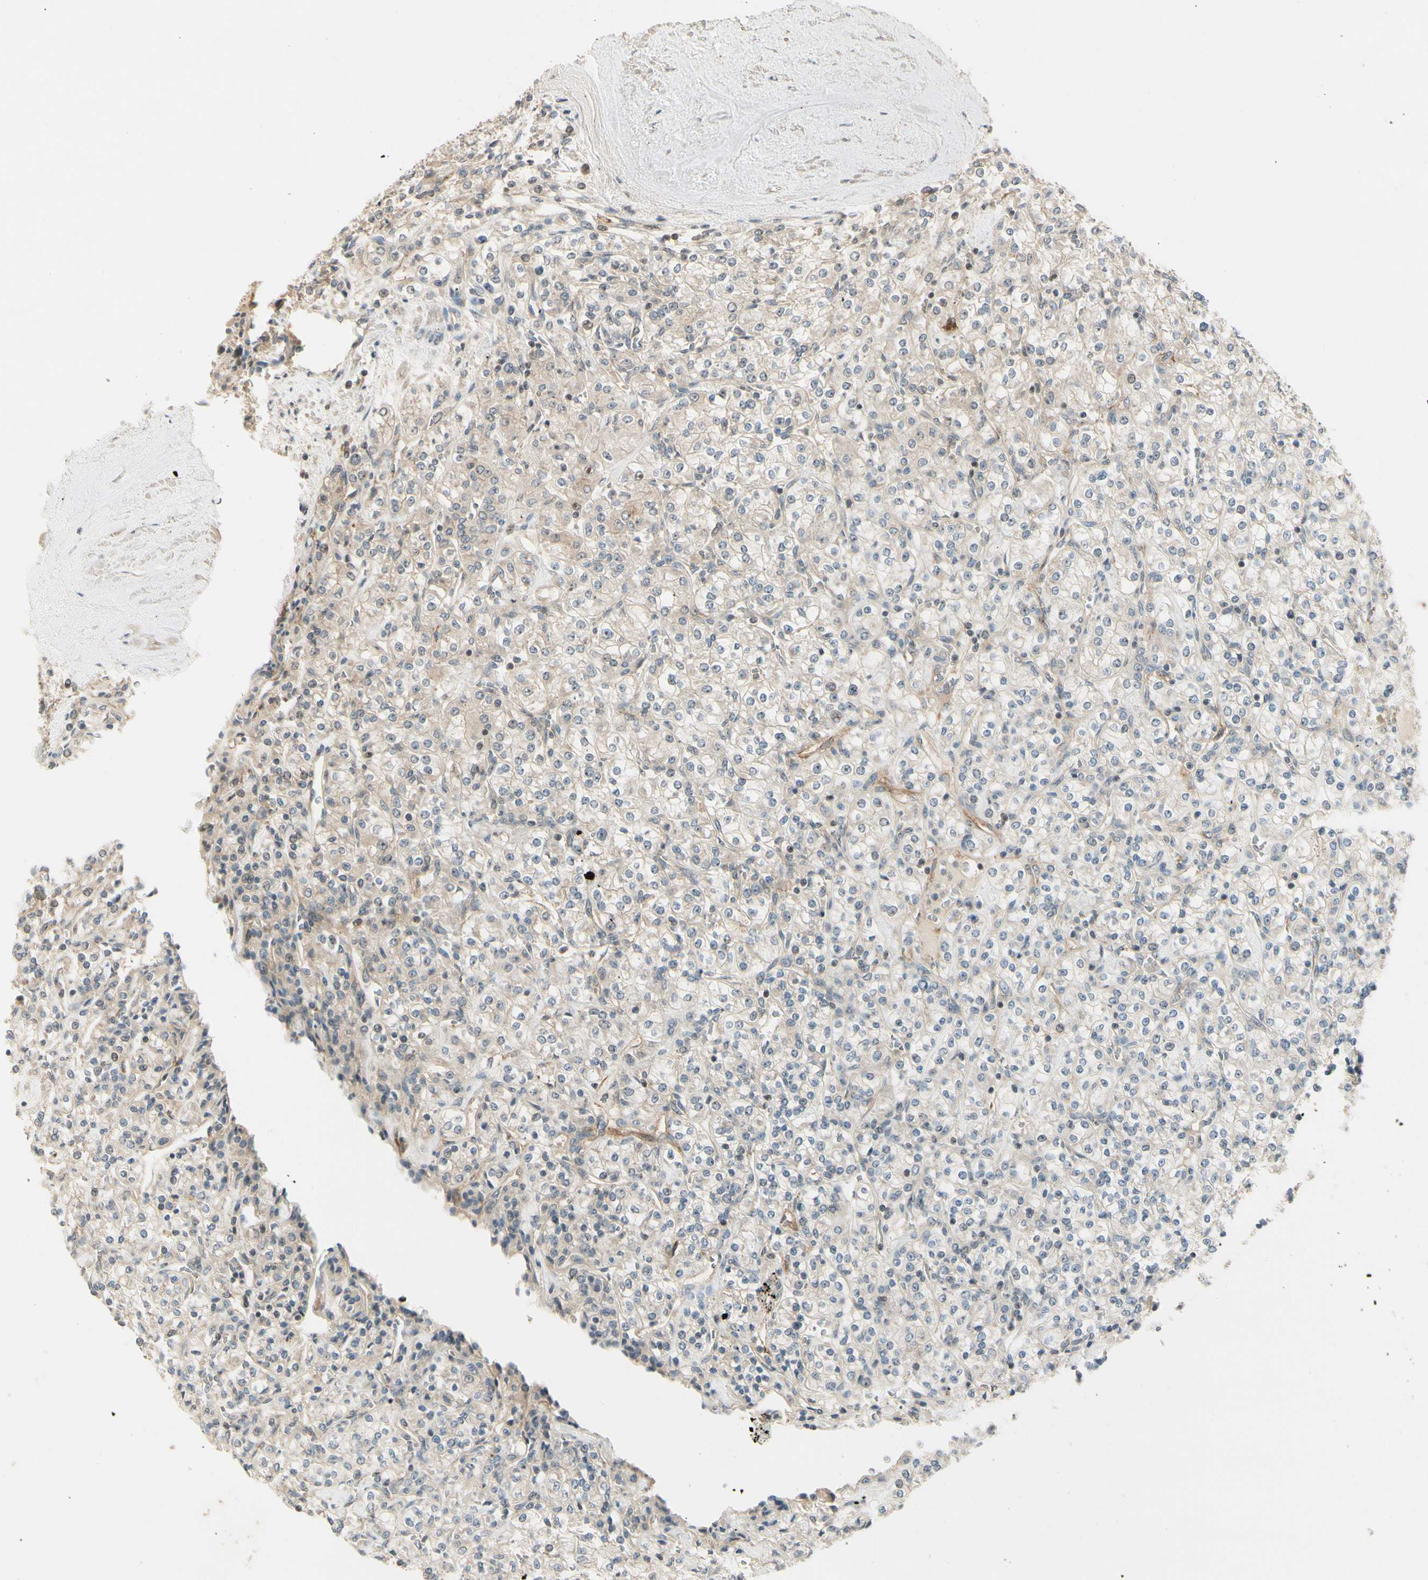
{"staining": {"intensity": "weak", "quantity": "25%-75%", "location": "cytoplasmic/membranous"}, "tissue": "renal cancer", "cell_type": "Tumor cells", "image_type": "cancer", "snomed": [{"axis": "morphology", "description": "Adenocarcinoma, NOS"}, {"axis": "topography", "description": "Kidney"}], "caption": "Immunohistochemical staining of human adenocarcinoma (renal) reveals low levels of weak cytoplasmic/membranous positivity in approximately 25%-75% of tumor cells.", "gene": "NFYA", "patient": {"sex": "male", "age": 77}}